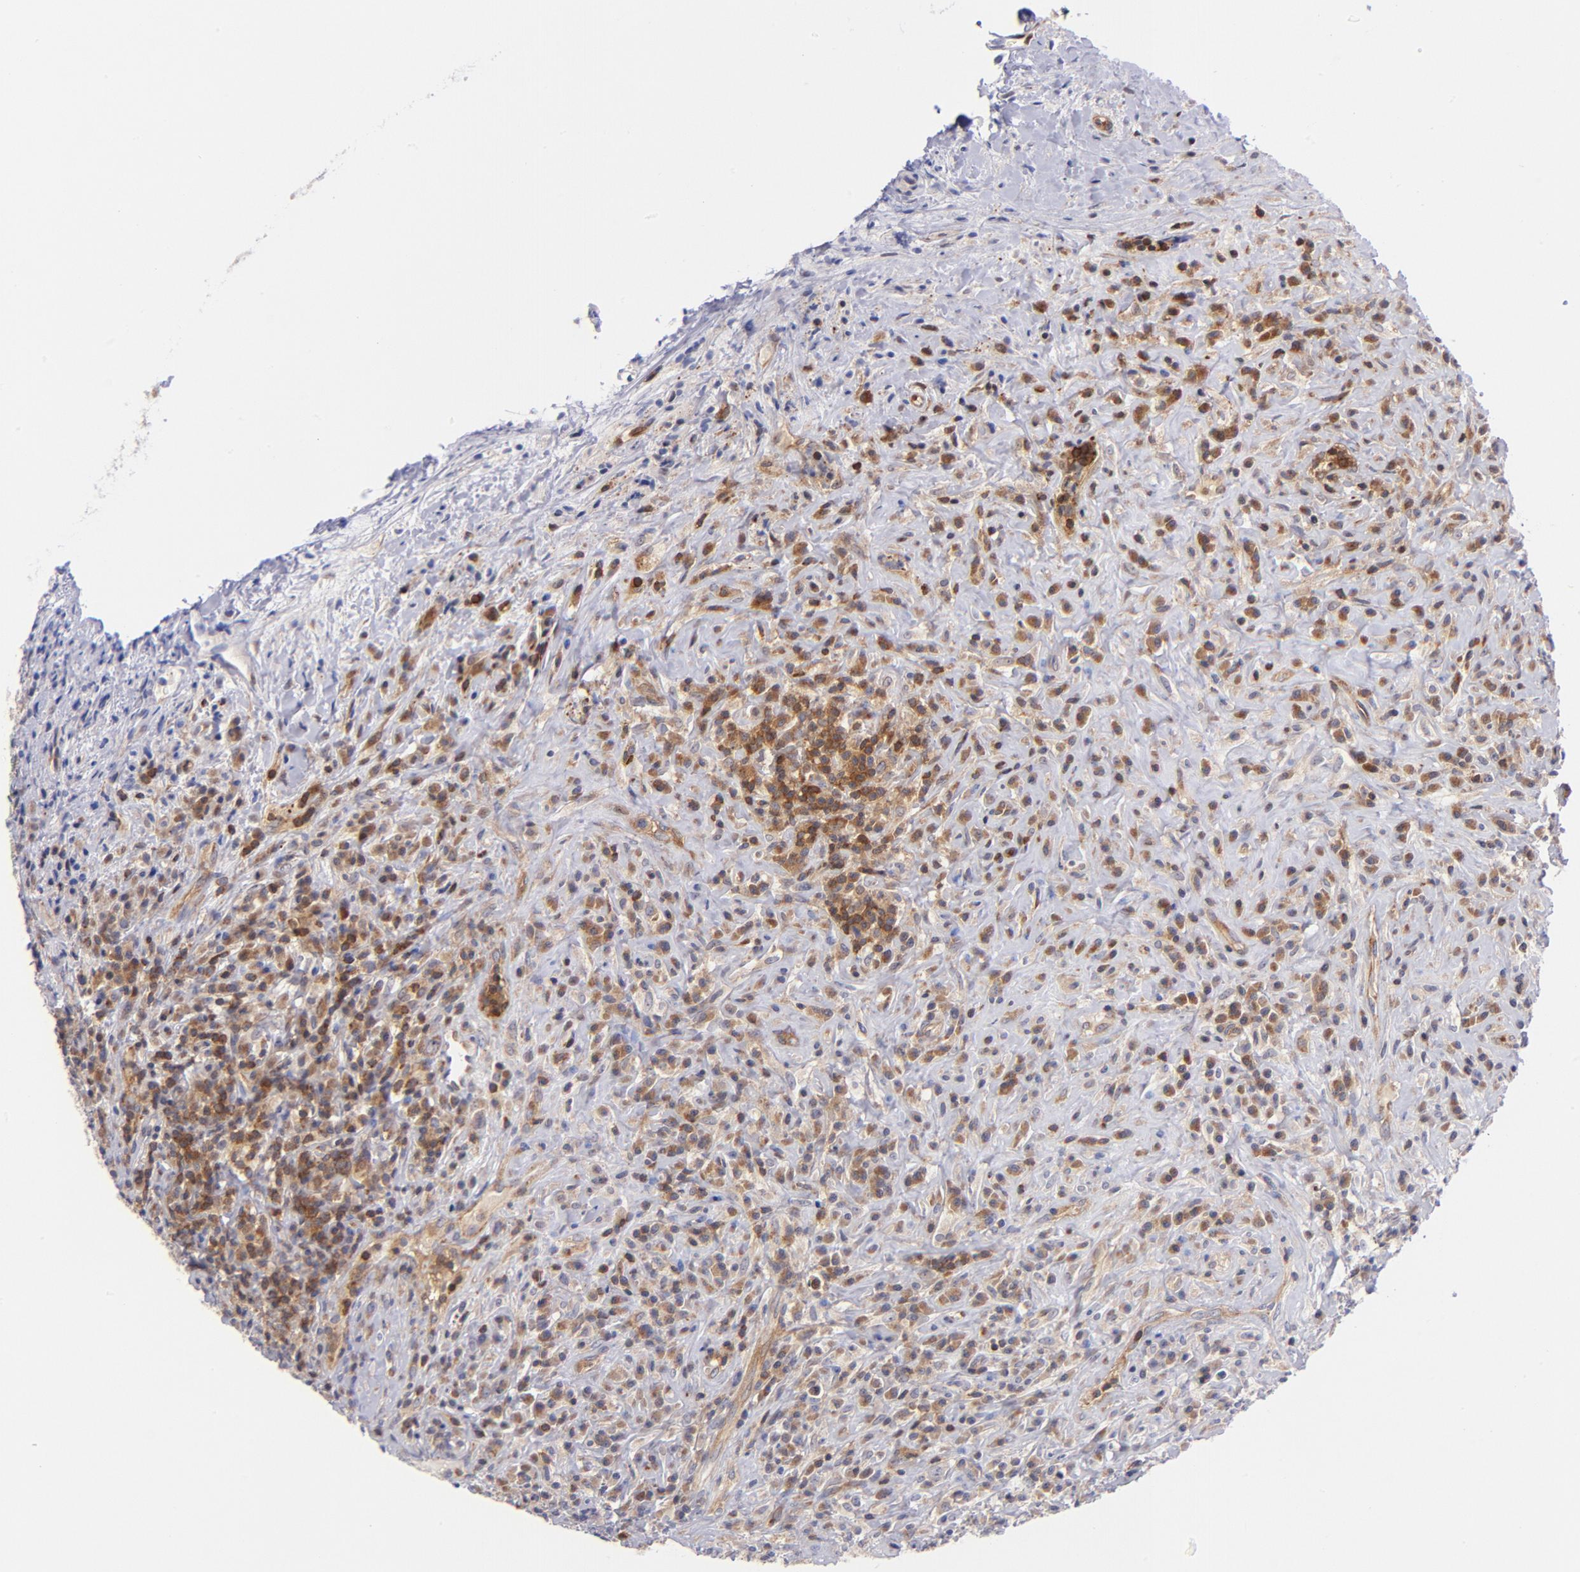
{"staining": {"intensity": "moderate", "quantity": ">75%", "location": "cytoplasmic/membranous,nuclear"}, "tissue": "lymphoma", "cell_type": "Tumor cells", "image_type": "cancer", "snomed": [{"axis": "morphology", "description": "Hodgkin's disease, NOS"}, {"axis": "topography", "description": "Lymph node"}], "caption": "Protein analysis of Hodgkin's disease tissue exhibits moderate cytoplasmic/membranous and nuclear positivity in approximately >75% of tumor cells.", "gene": "YWHAB", "patient": {"sex": "female", "age": 25}}